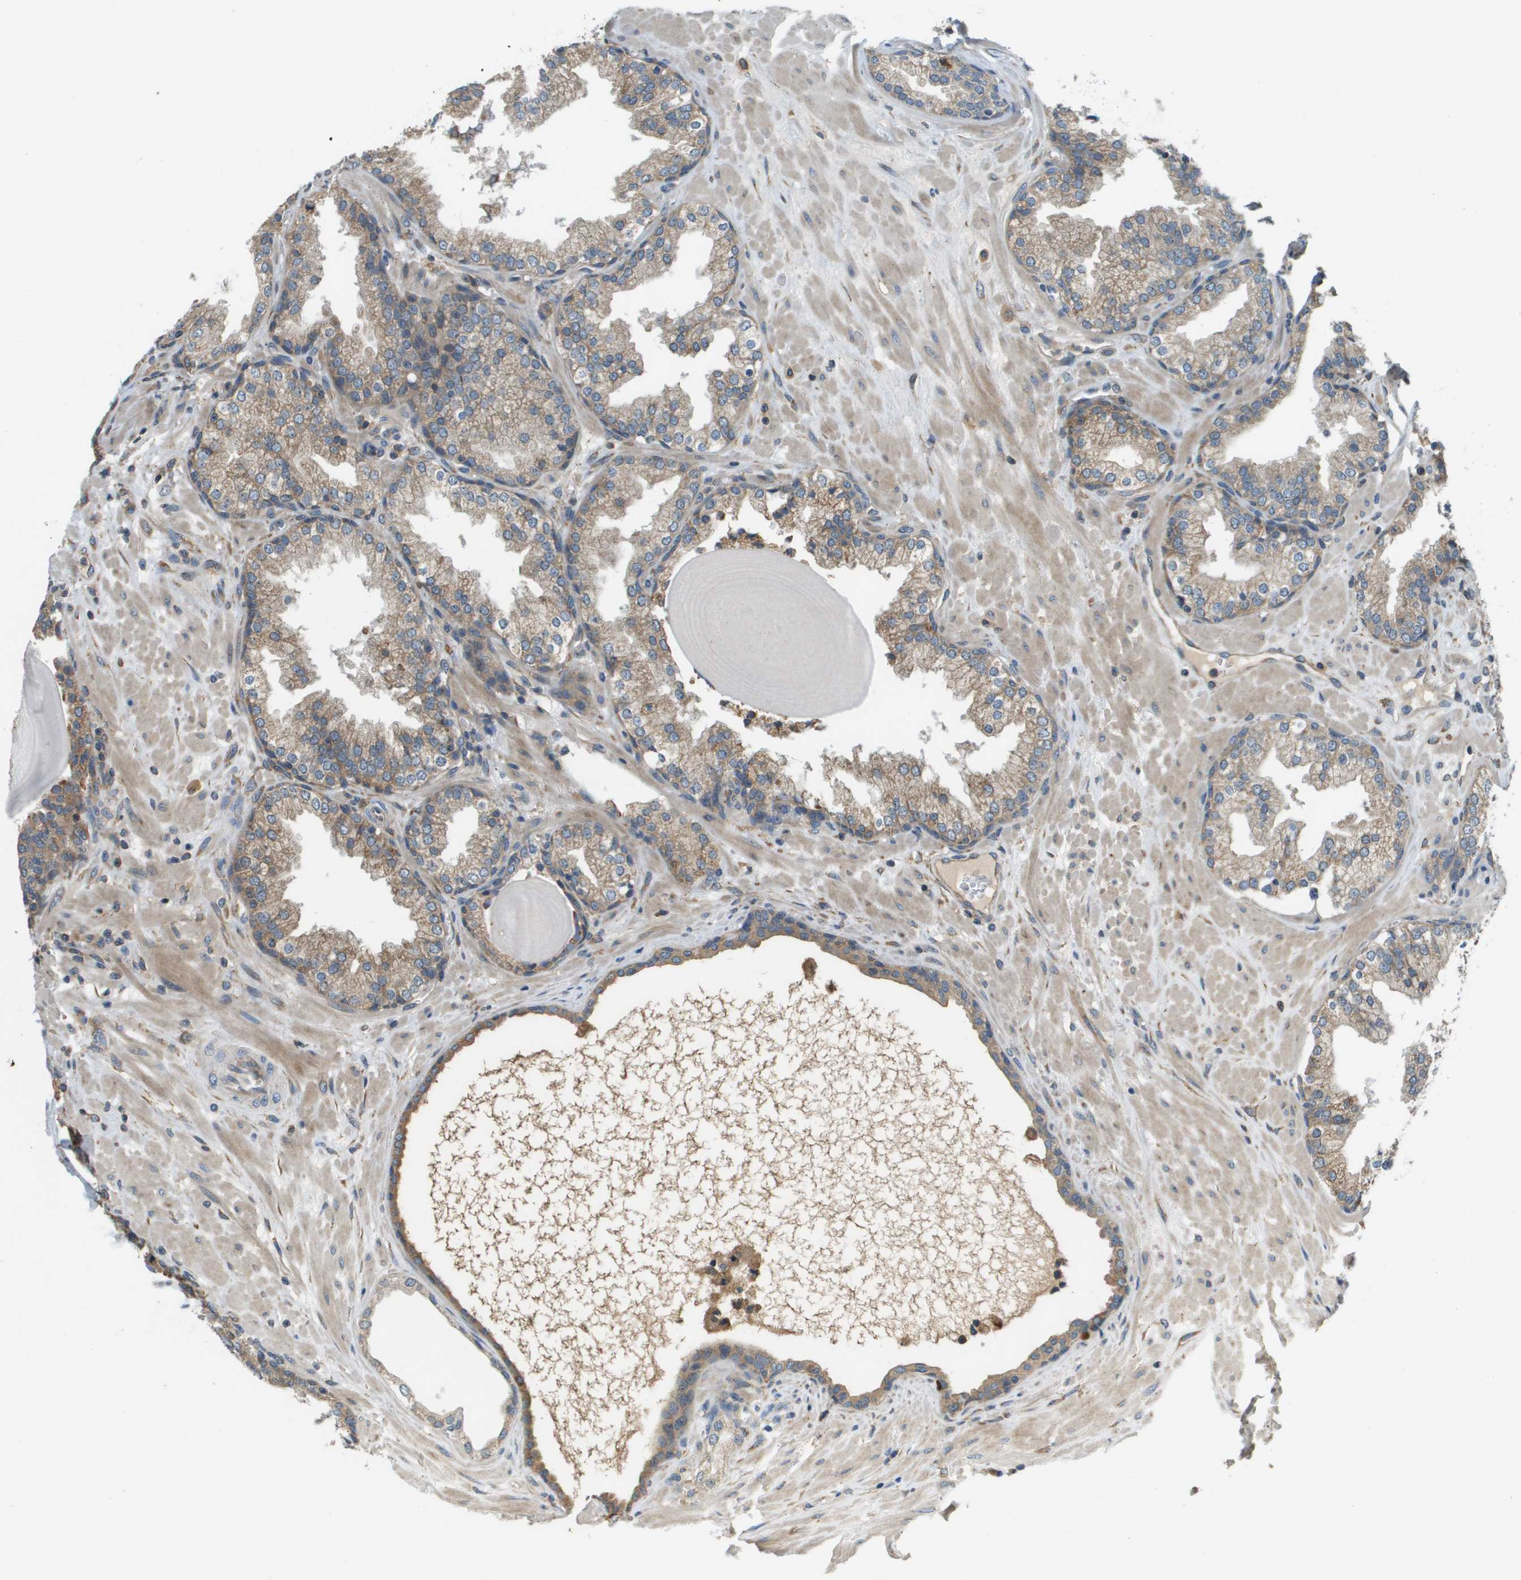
{"staining": {"intensity": "weak", "quantity": "25%-75%", "location": "cytoplasmic/membranous"}, "tissue": "prostate", "cell_type": "Glandular cells", "image_type": "normal", "snomed": [{"axis": "morphology", "description": "Normal tissue, NOS"}, {"axis": "topography", "description": "Prostate"}], "caption": "Prostate stained for a protein (brown) reveals weak cytoplasmic/membranous positive positivity in about 25%-75% of glandular cells.", "gene": "SAMSN1", "patient": {"sex": "male", "age": 51}}